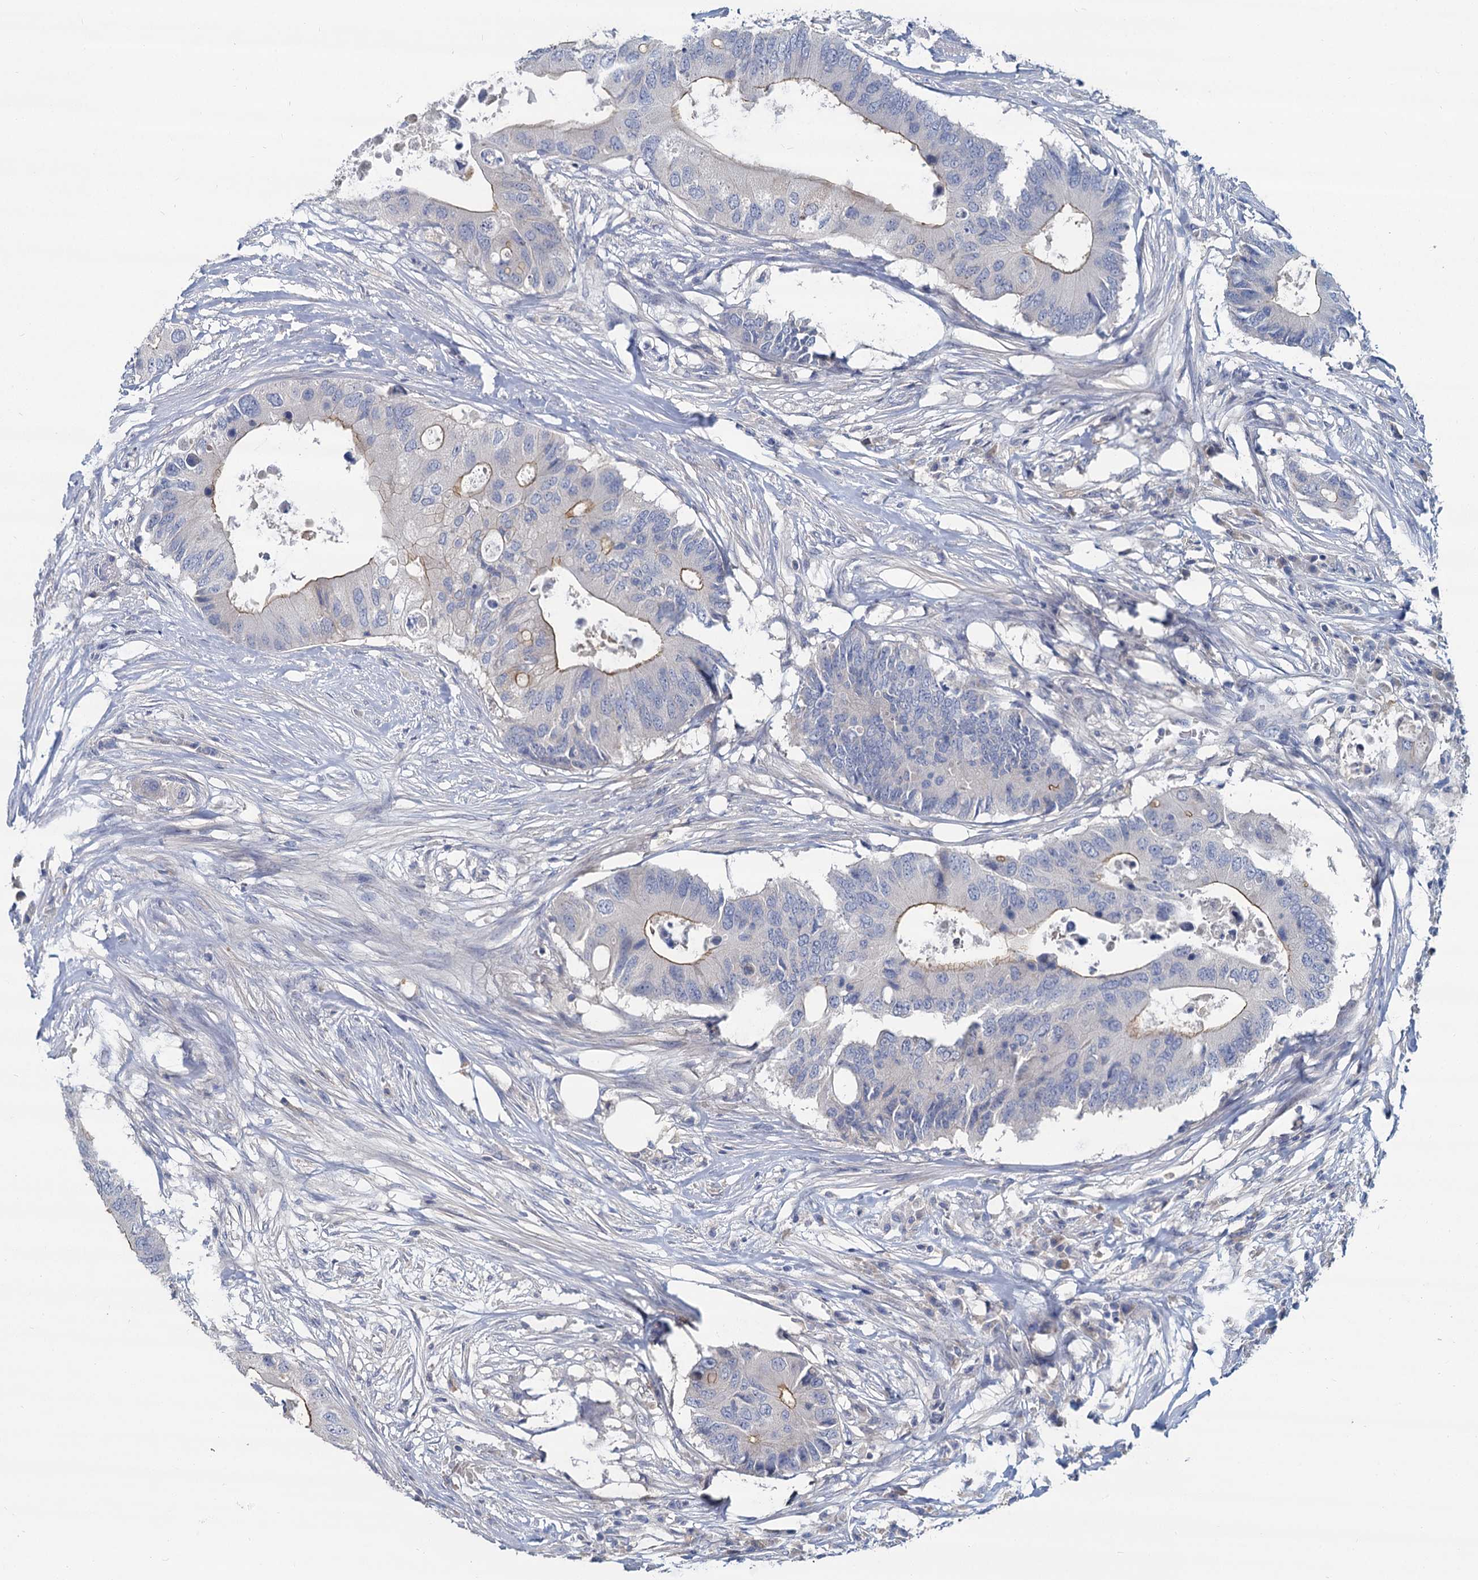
{"staining": {"intensity": "weak", "quantity": "<25%", "location": "cytoplasmic/membranous"}, "tissue": "colorectal cancer", "cell_type": "Tumor cells", "image_type": "cancer", "snomed": [{"axis": "morphology", "description": "Adenocarcinoma, NOS"}, {"axis": "topography", "description": "Colon"}], "caption": "Adenocarcinoma (colorectal) was stained to show a protein in brown. There is no significant expression in tumor cells.", "gene": "ACSM3", "patient": {"sex": "male", "age": 71}}